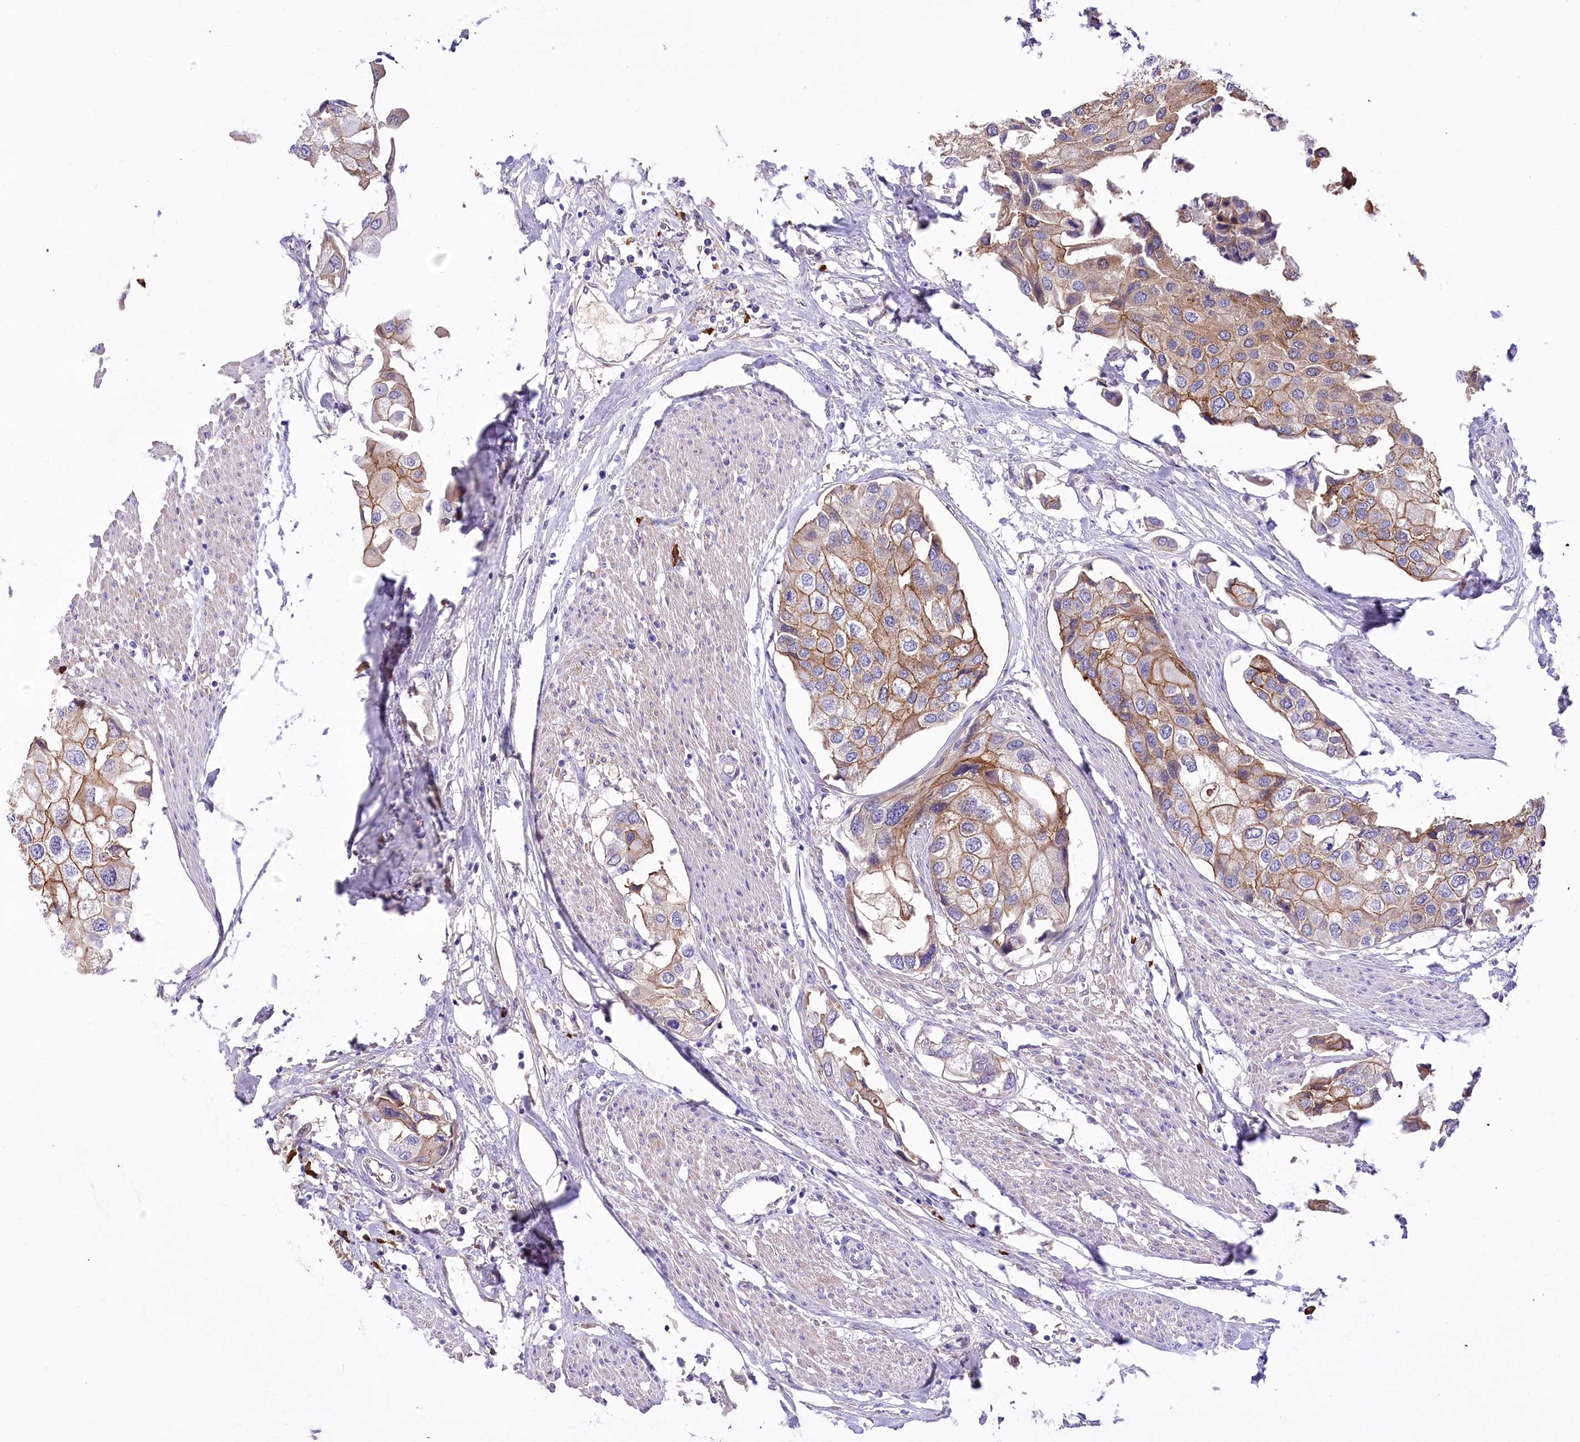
{"staining": {"intensity": "moderate", "quantity": ">75%", "location": "cytoplasmic/membranous"}, "tissue": "urothelial cancer", "cell_type": "Tumor cells", "image_type": "cancer", "snomed": [{"axis": "morphology", "description": "Urothelial carcinoma, High grade"}, {"axis": "topography", "description": "Urinary bladder"}], "caption": "Immunohistochemistry (IHC) of human urothelial carcinoma (high-grade) displays medium levels of moderate cytoplasmic/membranous staining in about >75% of tumor cells. (IHC, brightfield microscopy, high magnification).", "gene": "CEP164", "patient": {"sex": "male", "age": 64}}